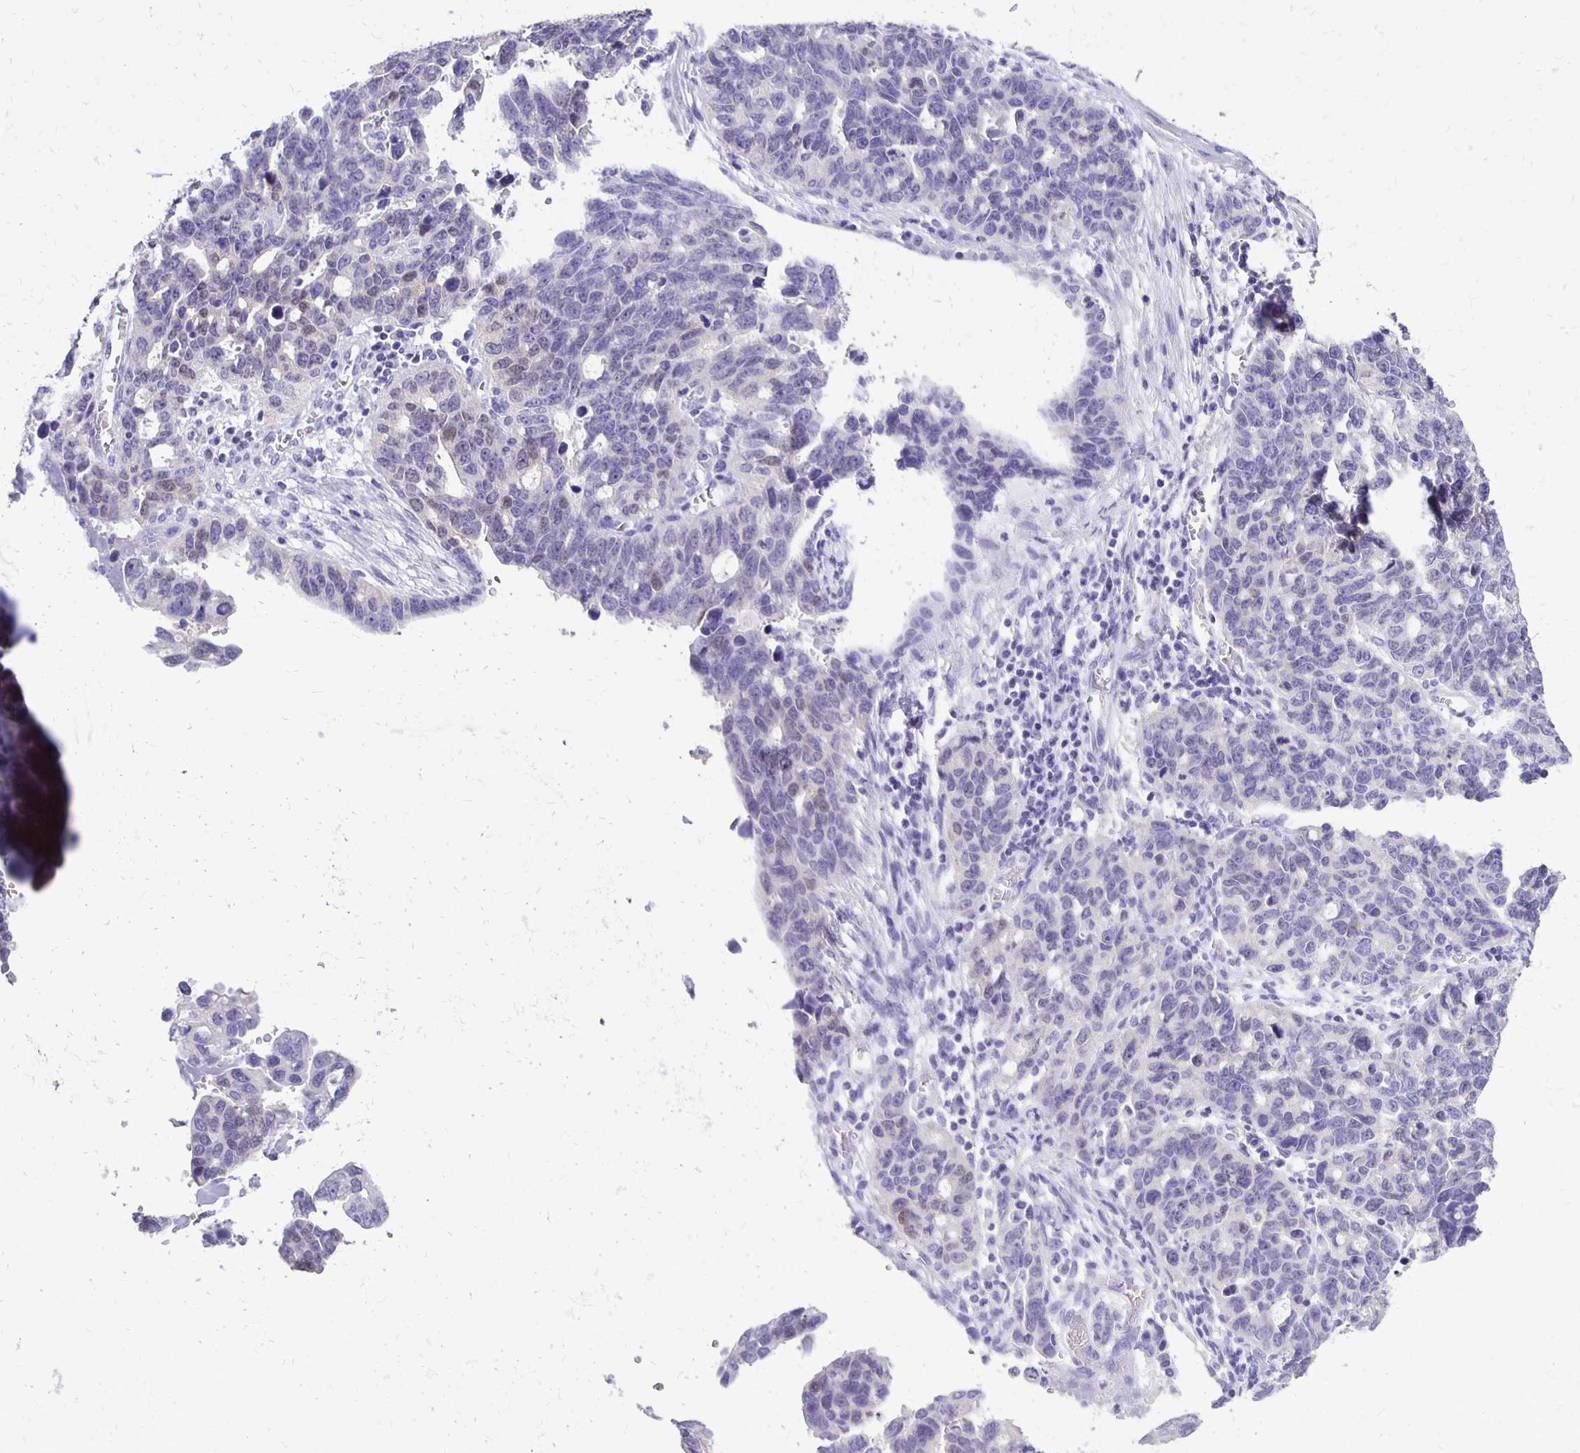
{"staining": {"intensity": "weak", "quantity": "<25%", "location": "nuclear"}, "tissue": "ovarian cancer", "cell_type": "Tumor cells", "image_type": "cancer", "snomed": [{"axis": "morphology", "description": "Cystadenocarcinoma, serous, NOS"}, {"axis": "topography", "description": "Ovary"}], "caption": "This image is of serous cystadenocarcinoma (ovarian) stained with immunohistochemistry (IHC) to label a protein in brown with the nuclei are counter-stained blue. There is no expression in tumor cells.", "gene": "ANKRD45", "patient": {"sex": "female", "age": 69}}